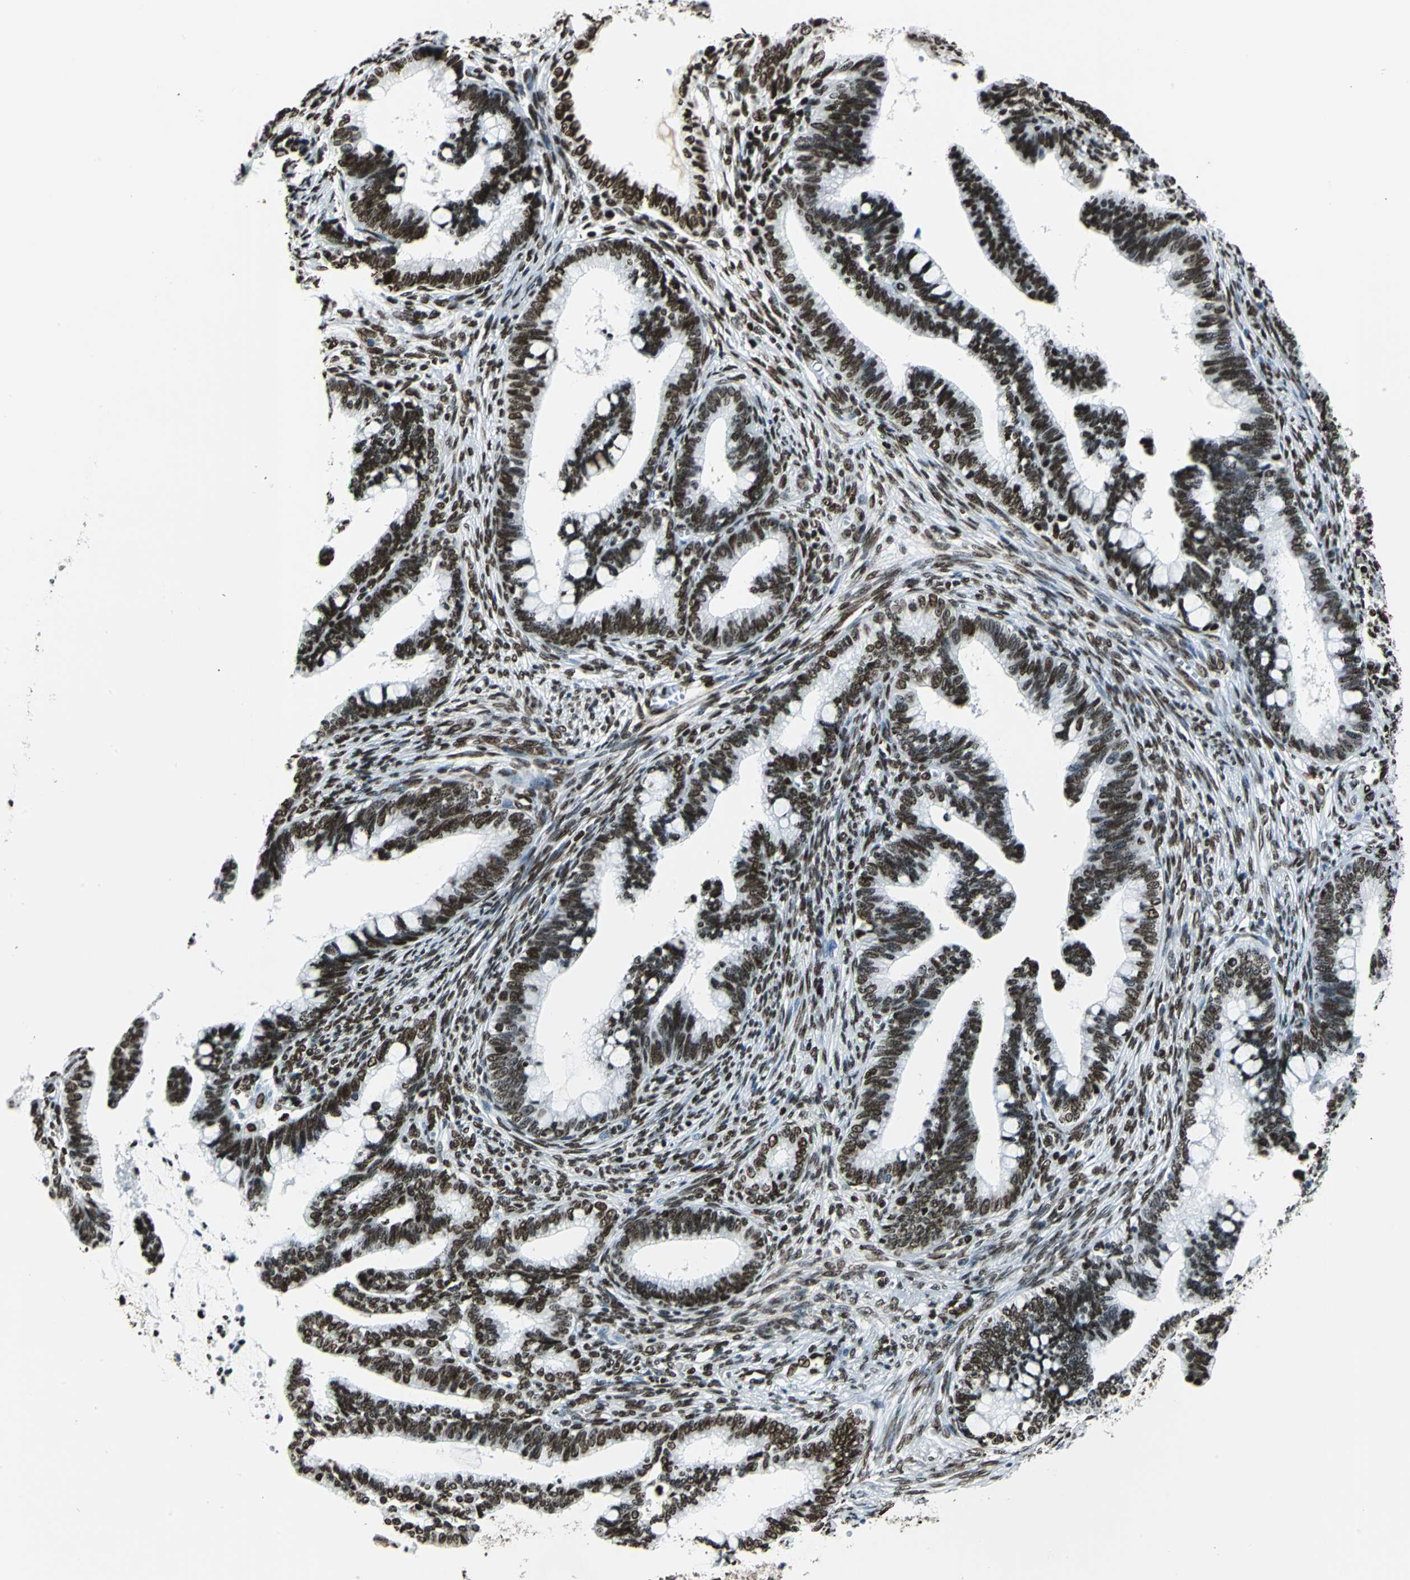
{"staining": {"intensity": "strong", "quantity": ">75%", "location": "nuclear"}, "tissue": "cervical cancer", "cell_type": "Tumor cells", "image_type": "cancer", "snomed": [{"axis": "morphology", "description": "Adenocarcinoma, NOS"}, {"axis": "topography", "description": "Cervix"}], "caption": "Protein staining of cervical cancer (adenocarcinoma) tissue shows strong nuclear expression in about >75% of tumor cells. The staining was performed using DAB, with brown indicating positive protein expression. Nuclei are stained blue with hematoxylin.", "gene": "APEX1", "patient": {"sex": "female", "age": 36}}